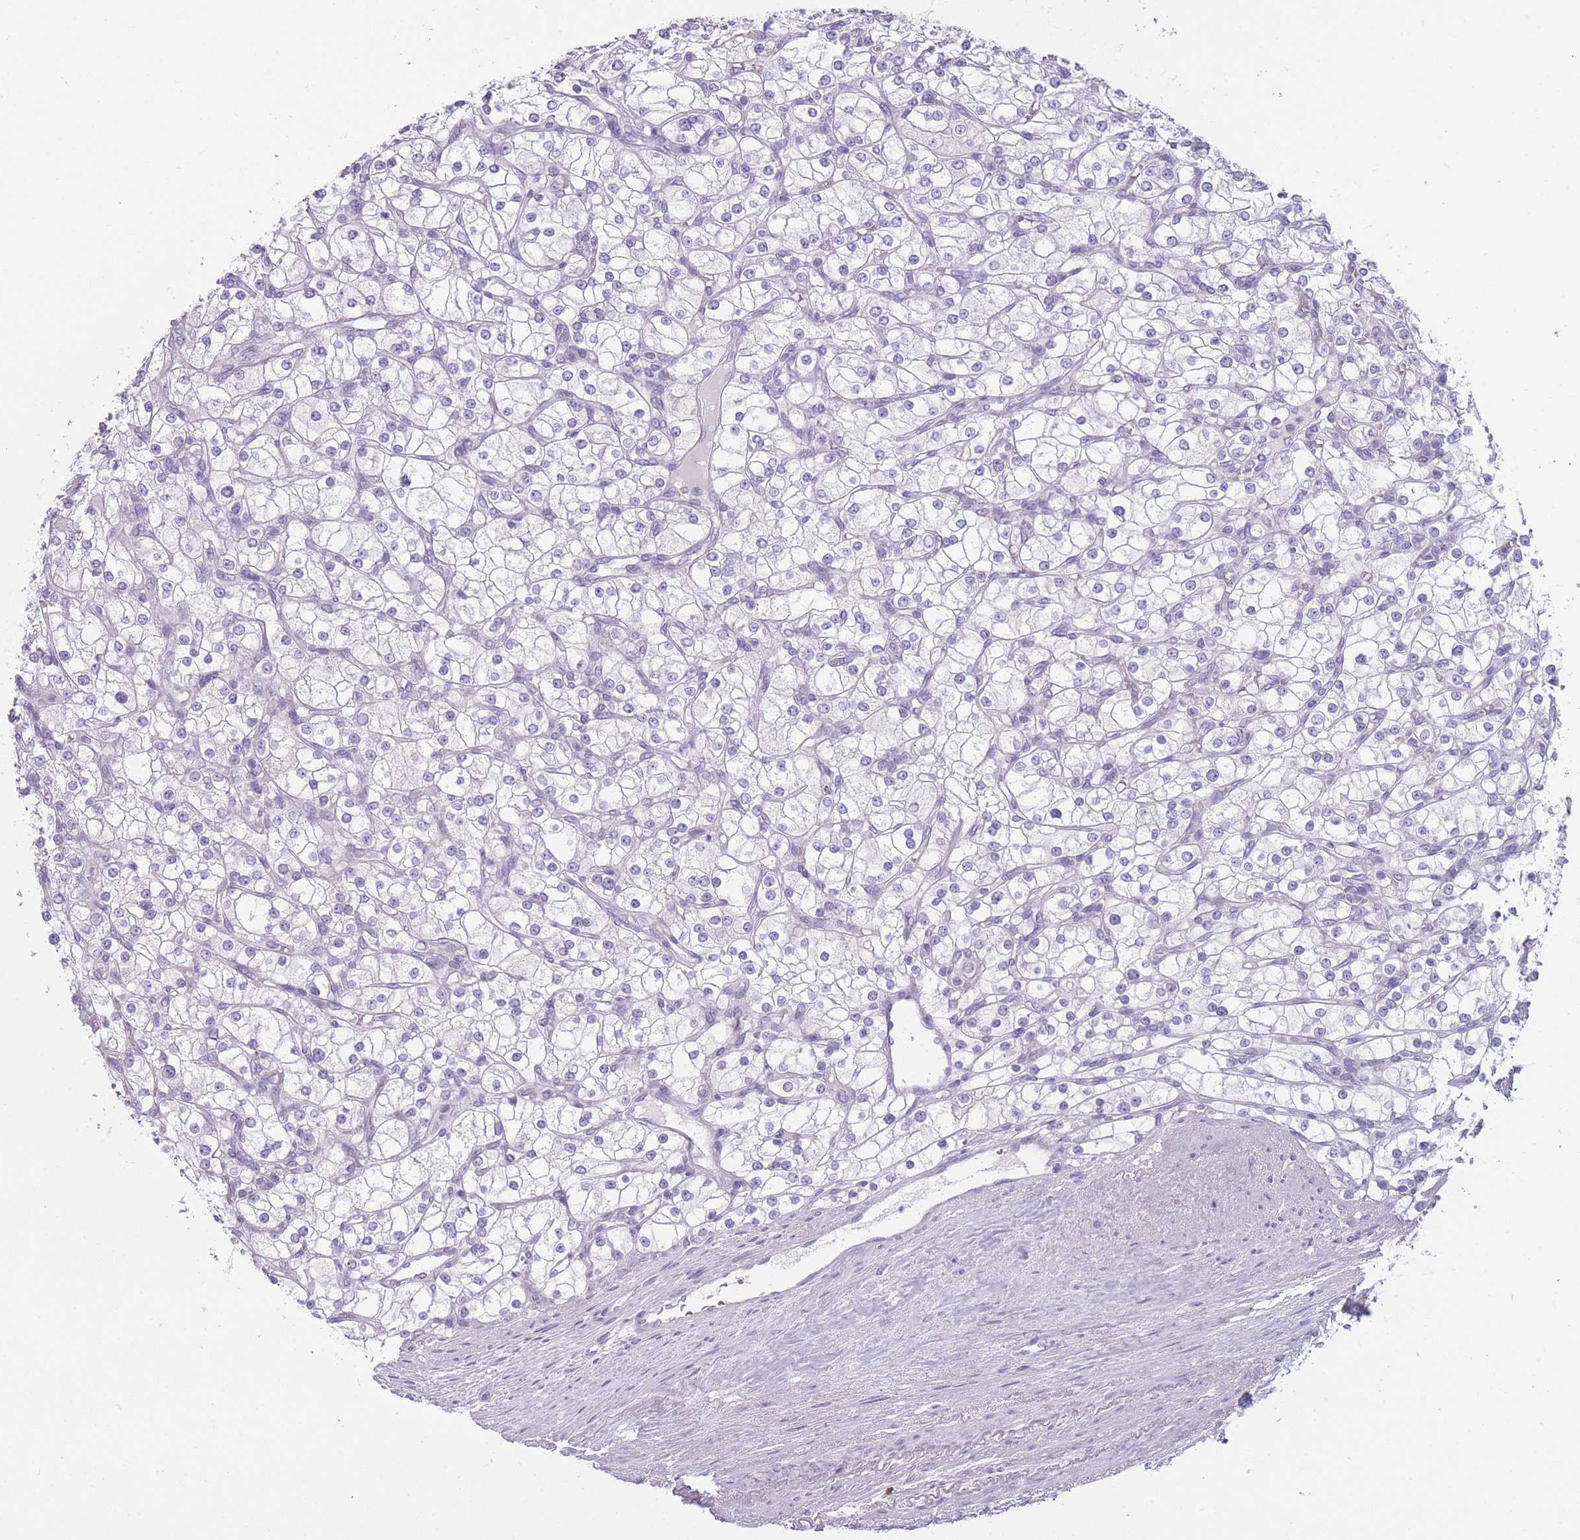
{"staining": {"intensity": "negative", "quantity": "none", "location": "none"}, "tissue": "renal cancer", "cell_type": "Tumor cells", "image_type": "cancer", "snomed": [{"axis": "morphology", "description": "Adenocarcinoma, NOS"}, {"axis": "topography", "description": "Kidney"}], "caption": "IHC photomicrograph of neoplastic tissue: human adenocarcinoma (renal) stained with DAB displays no significant protein positivity in tumor cells.", "gene": "DCANP1", "patient": {"sex": "male", "age": 80}}